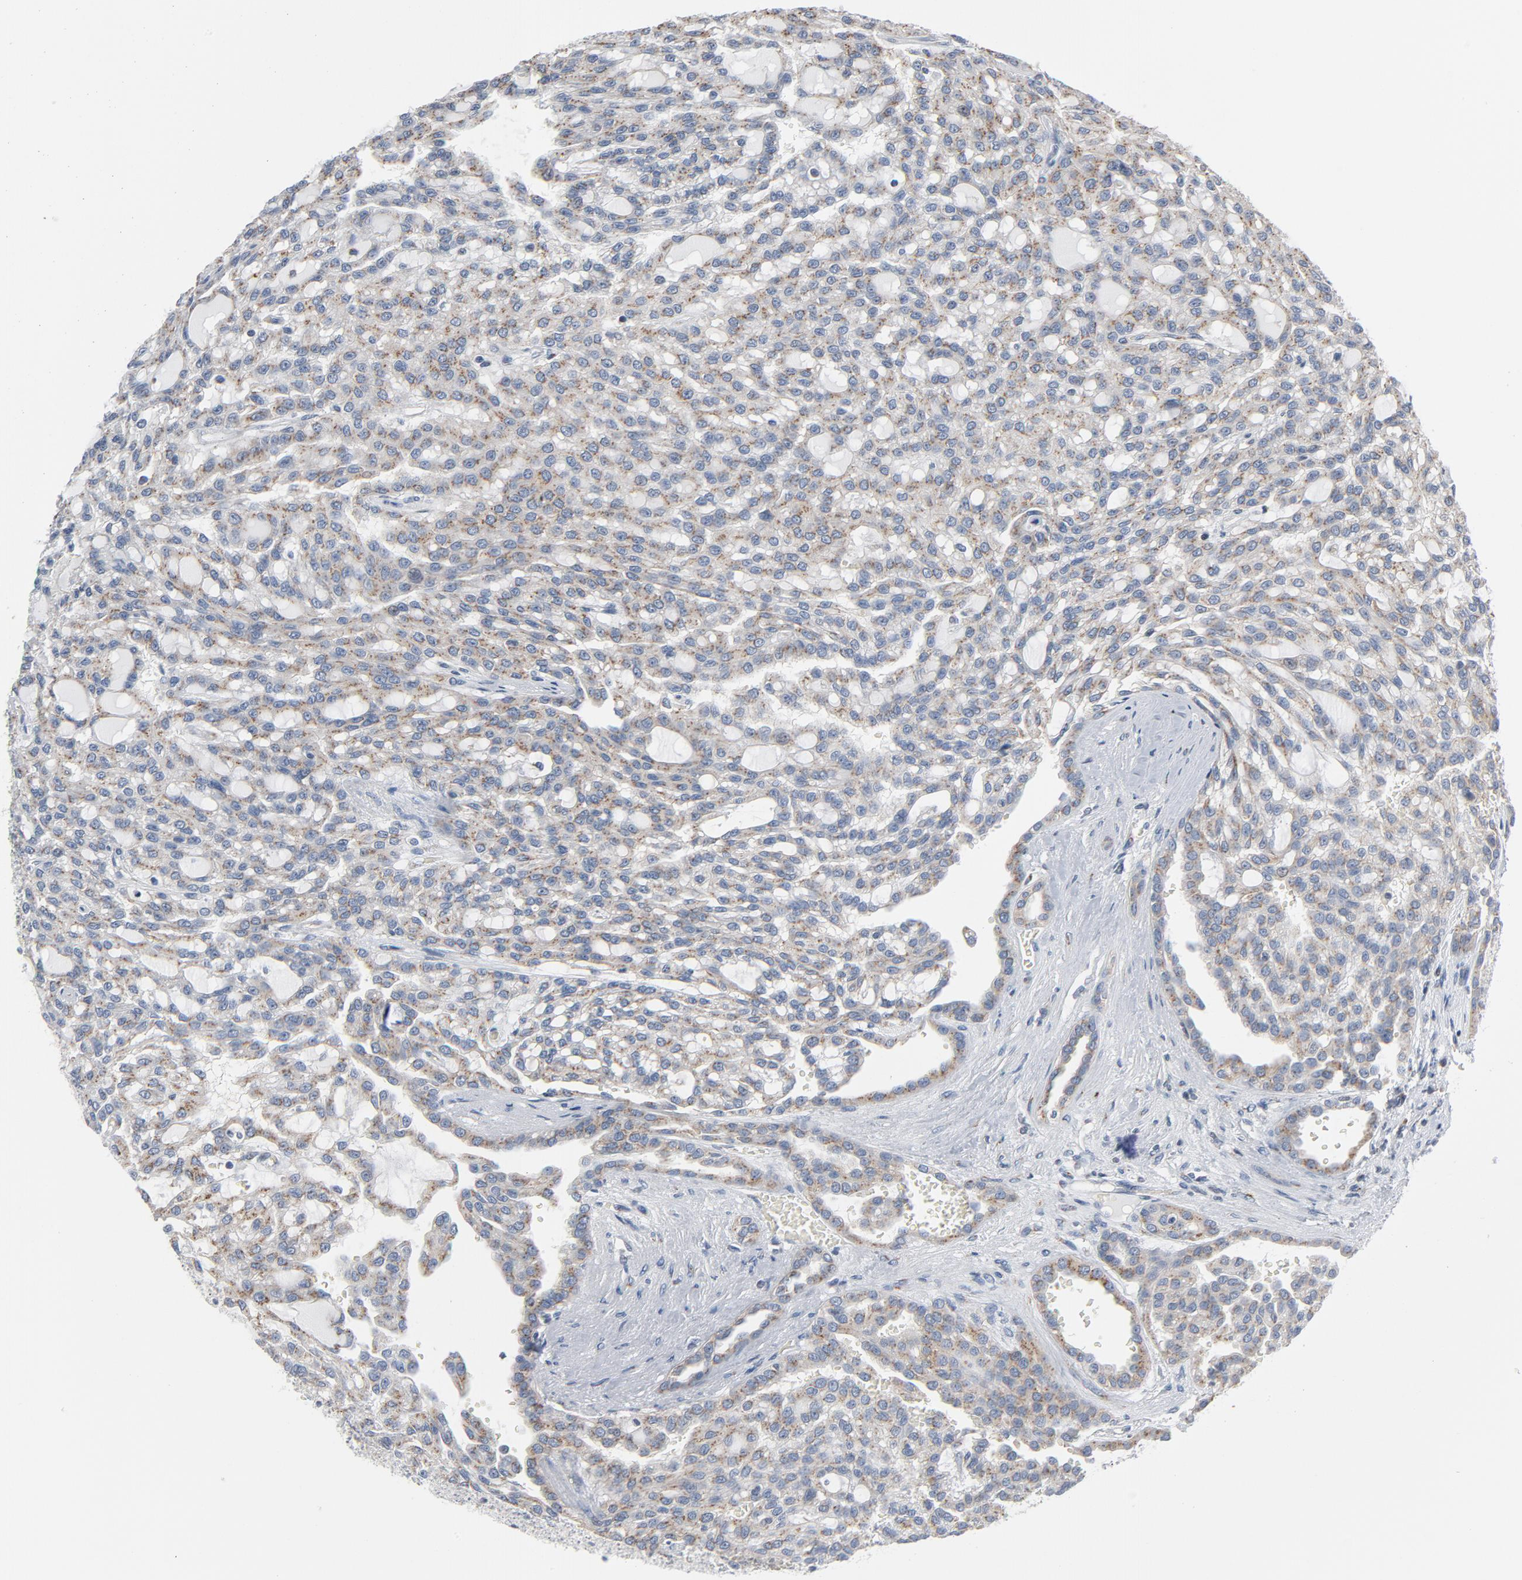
{"staining": {"intensity": "moderate", "quantity": ">75%", "location": "cytoplasmic/membranous"}, "tissue": "renal cancer", "cell_type": "Tumor cells", "image_type": "cancer", "snomed": [{"axis": "morphology", "description": "Adenocarcinoma, NOS"}, {"axis": "topography", "description": "Kidney"}], "caption": "Renal adenocarcinoma stained with a protein marker displays moderate staining in tumor cells.", "gene": "YIPF6", "patient": {"sex": "male", "age": 63}}